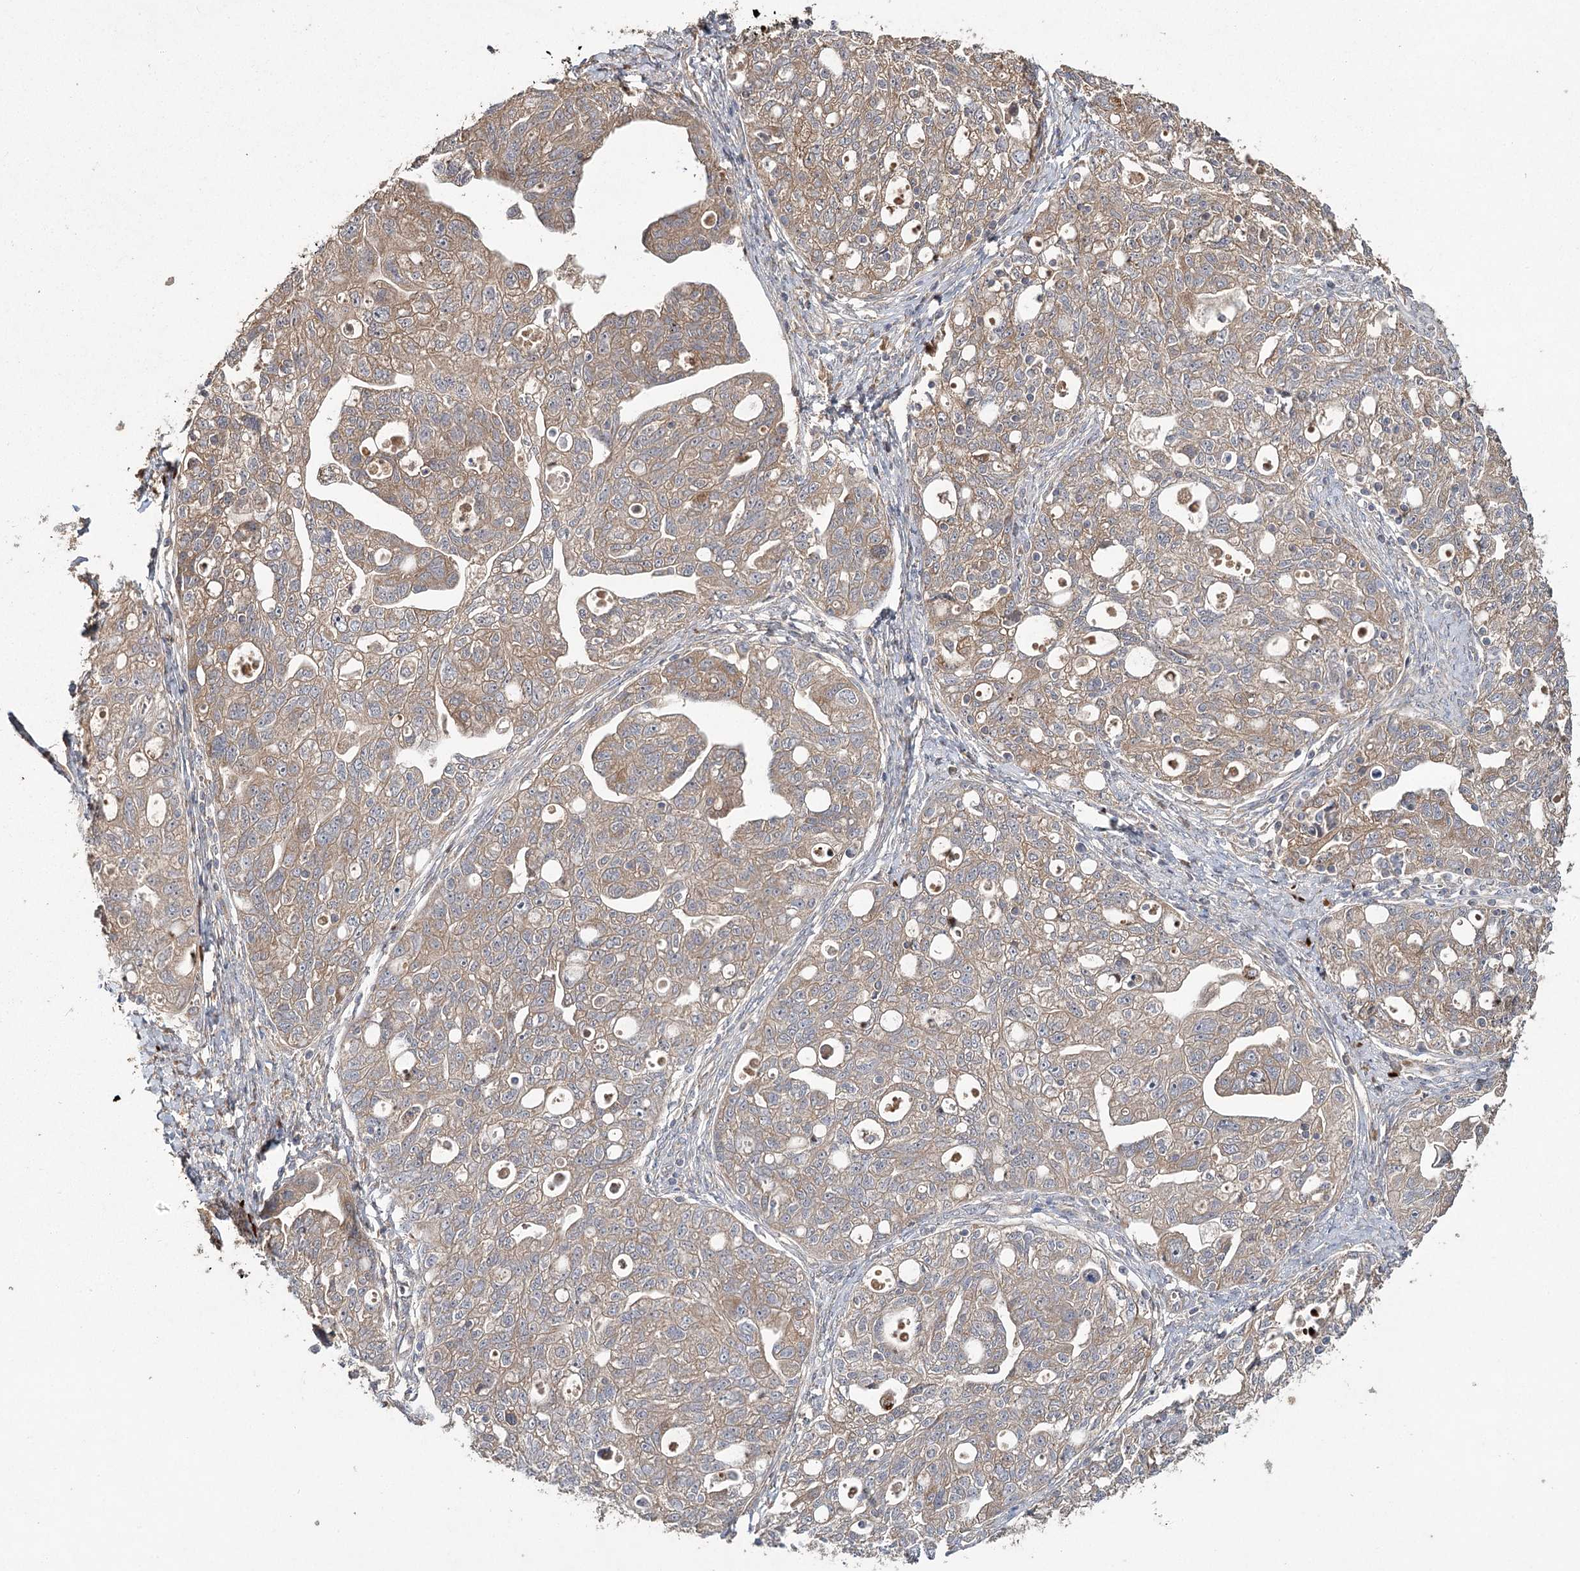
{"staining": {"intensity": "weak", "quantity": ">75%", "location": "cytoplasmic/membranous"}, "tissue": "ovarian cancer", "cell_type": "Tumor cells", "image_type": "cancer", "snomed": [{"axis": "morphology", "description": "Carcinoma, NOS"}, {"axis": "morphology", "description": "Cystadenocarcinoma, serous, NOS"}, {"axis": "topography", "description": "Ovary"}], "caption": "Brown immunohistochemical staining in carcinoma (ovarian) displays weak cytoplasmic/membranous expression in approximately >75% of tumor cells. (brown staining indicates protein expression, while blue staining denotes nuclei).", "gene": "RIN2", "patient": {"sex": "female", "age": 69}}